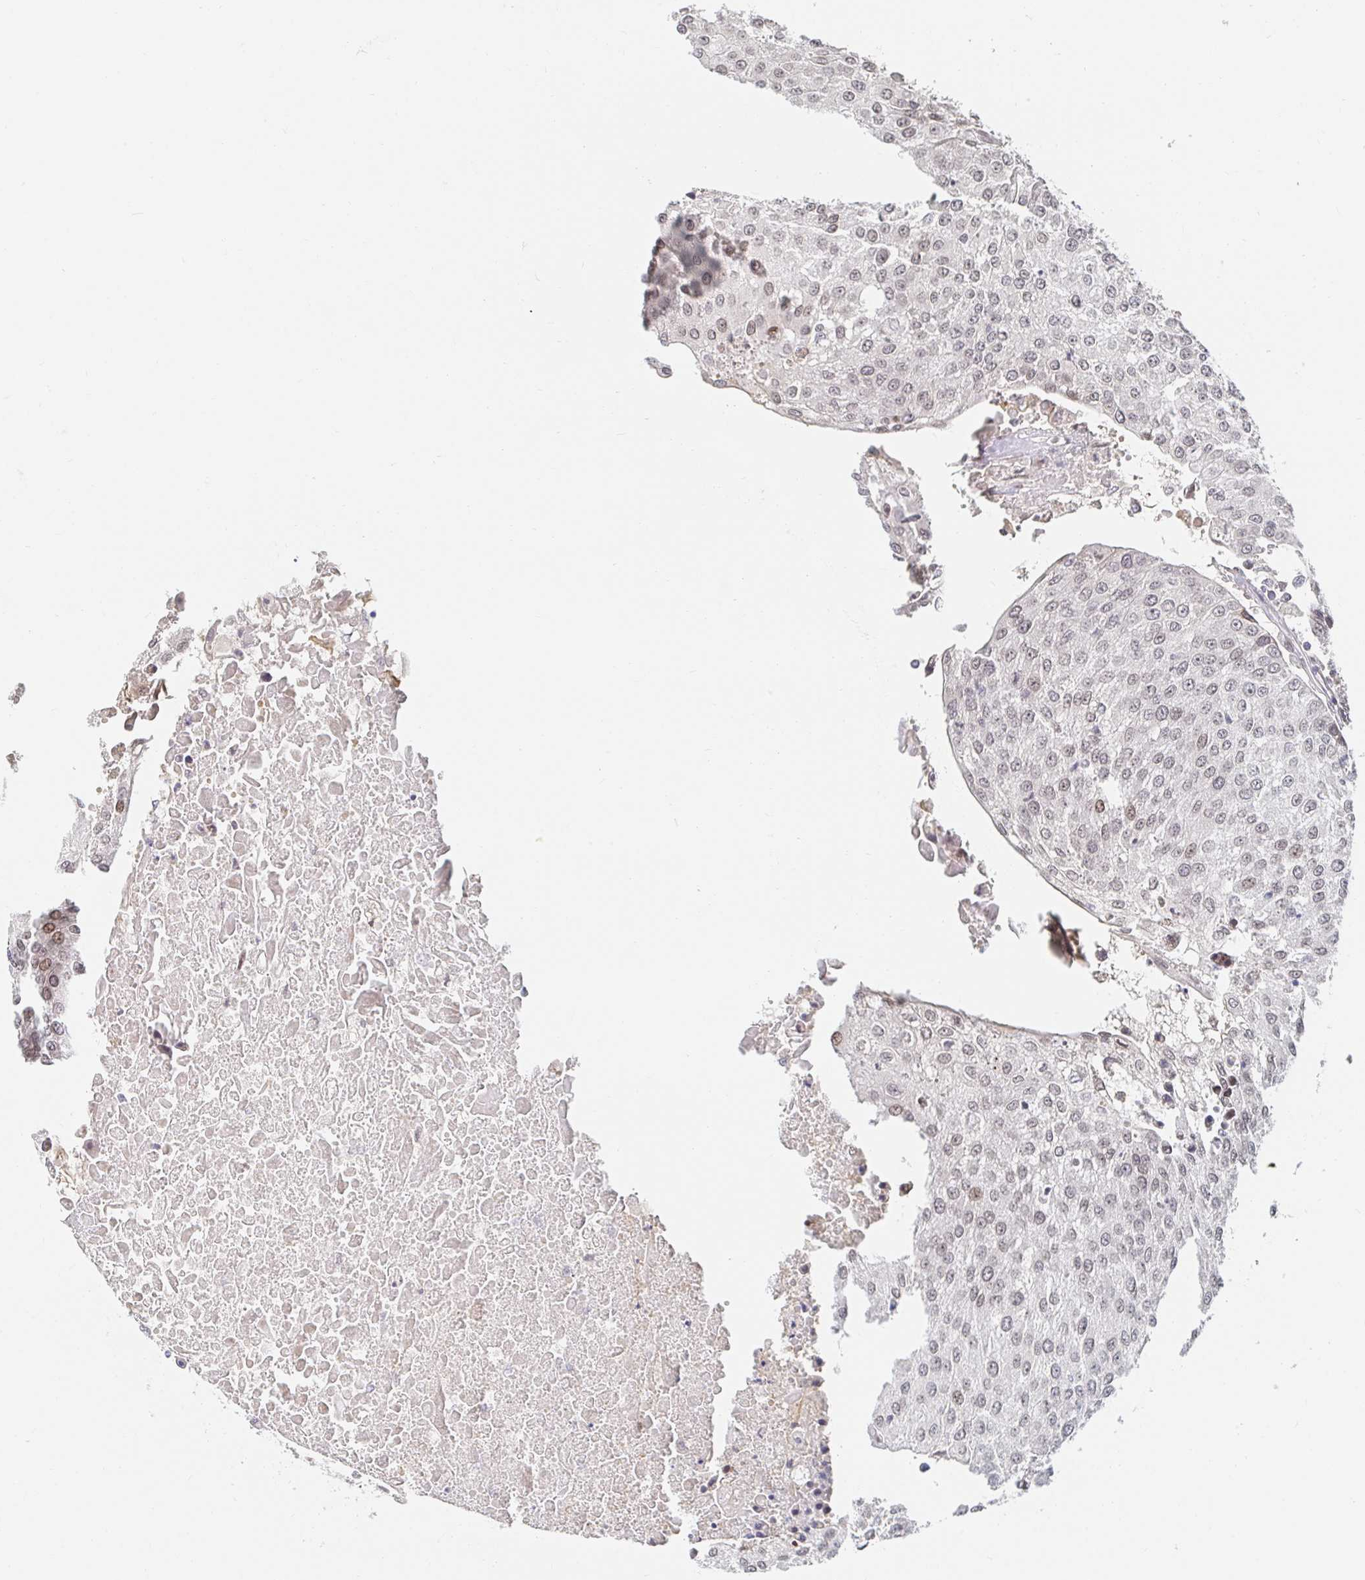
{"staining": {"intensity": "weak", "quantity": "25%-75%", "location": "nuclear"}, "tissue": "urothelial cancer", "cell_type": "Tumor cells", "image_type": "cancer", "snomed": [{"axis": "morphology", "description": "Urothelial carcinoma, High grade"}, {"axis": "topography", "description": "Urinary bladder"}], "caption": "Immunohistochemical staining of human high-grade urothelial carcinoma exhibits low levels of weak nuclear staining in approximately 25%-75% of tumor cells.", "gene": "CHD2", "patient": {"sex": "female", "age": 85}}